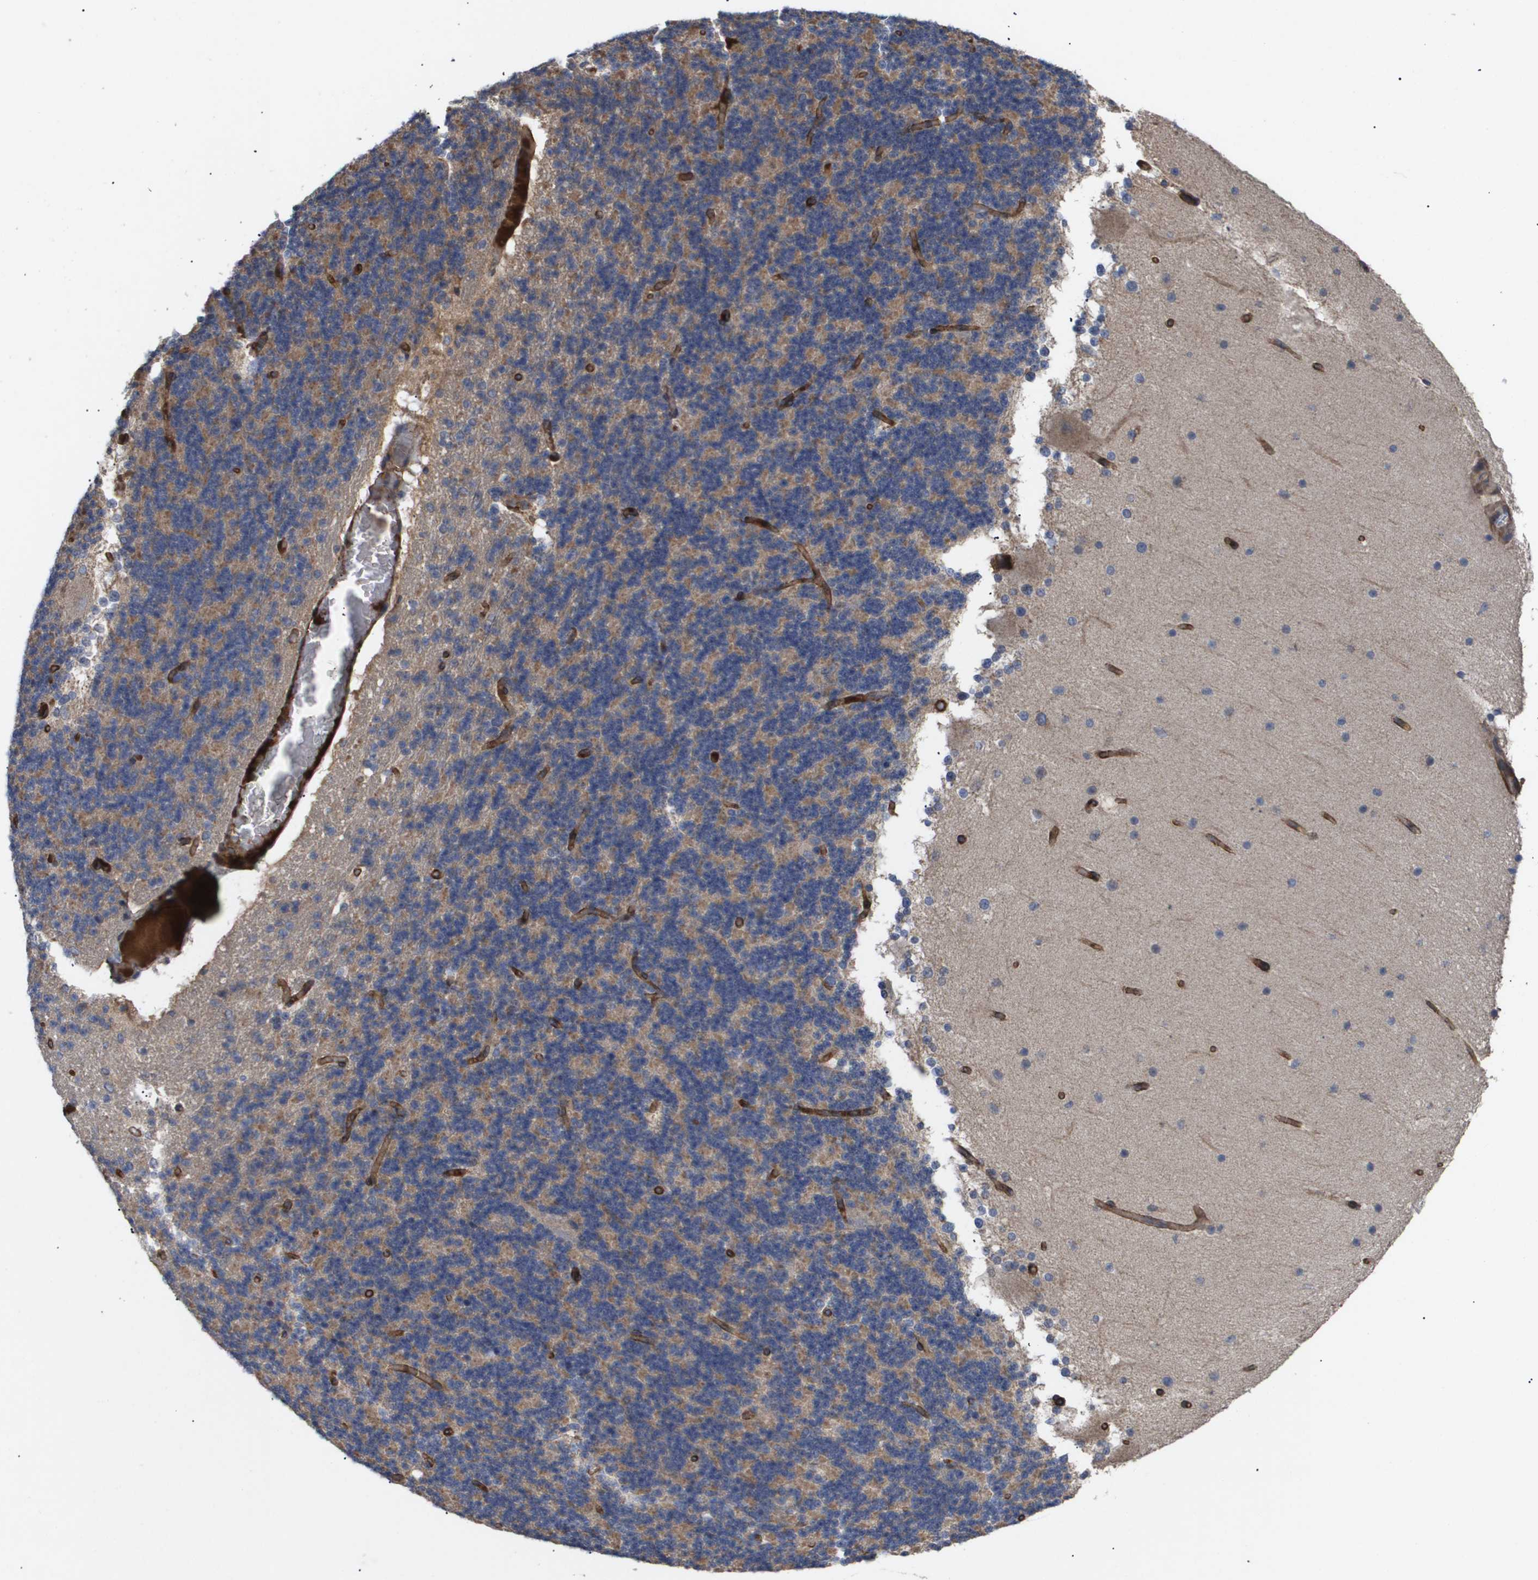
{"staining": {"intensity": "moderate", "quantity": ">75%", "location": "cytoplasmic/membranous"}, "tissue": "cerebellum", "cell_type": "Cells in granular layer", "image_type": "normal", "snomed": [{"axis": "morphology", "description": "Normal tissue, NOS"}, {"axis": "topography", "description": "Cerebellum"}], "caption": "DAB (3,3'-diaminobenzidine) immunohistochemical staining of benign cerebellum shows moderate cytoplasmic/membranous protein expression in approximately >75% of cells in granular layer. Immunohistochemistry (ihc) stains the protein in brown and the nuclei are stained blue.", "gene": "TNS1", "patient": {"sex": "female", "age": 19}}